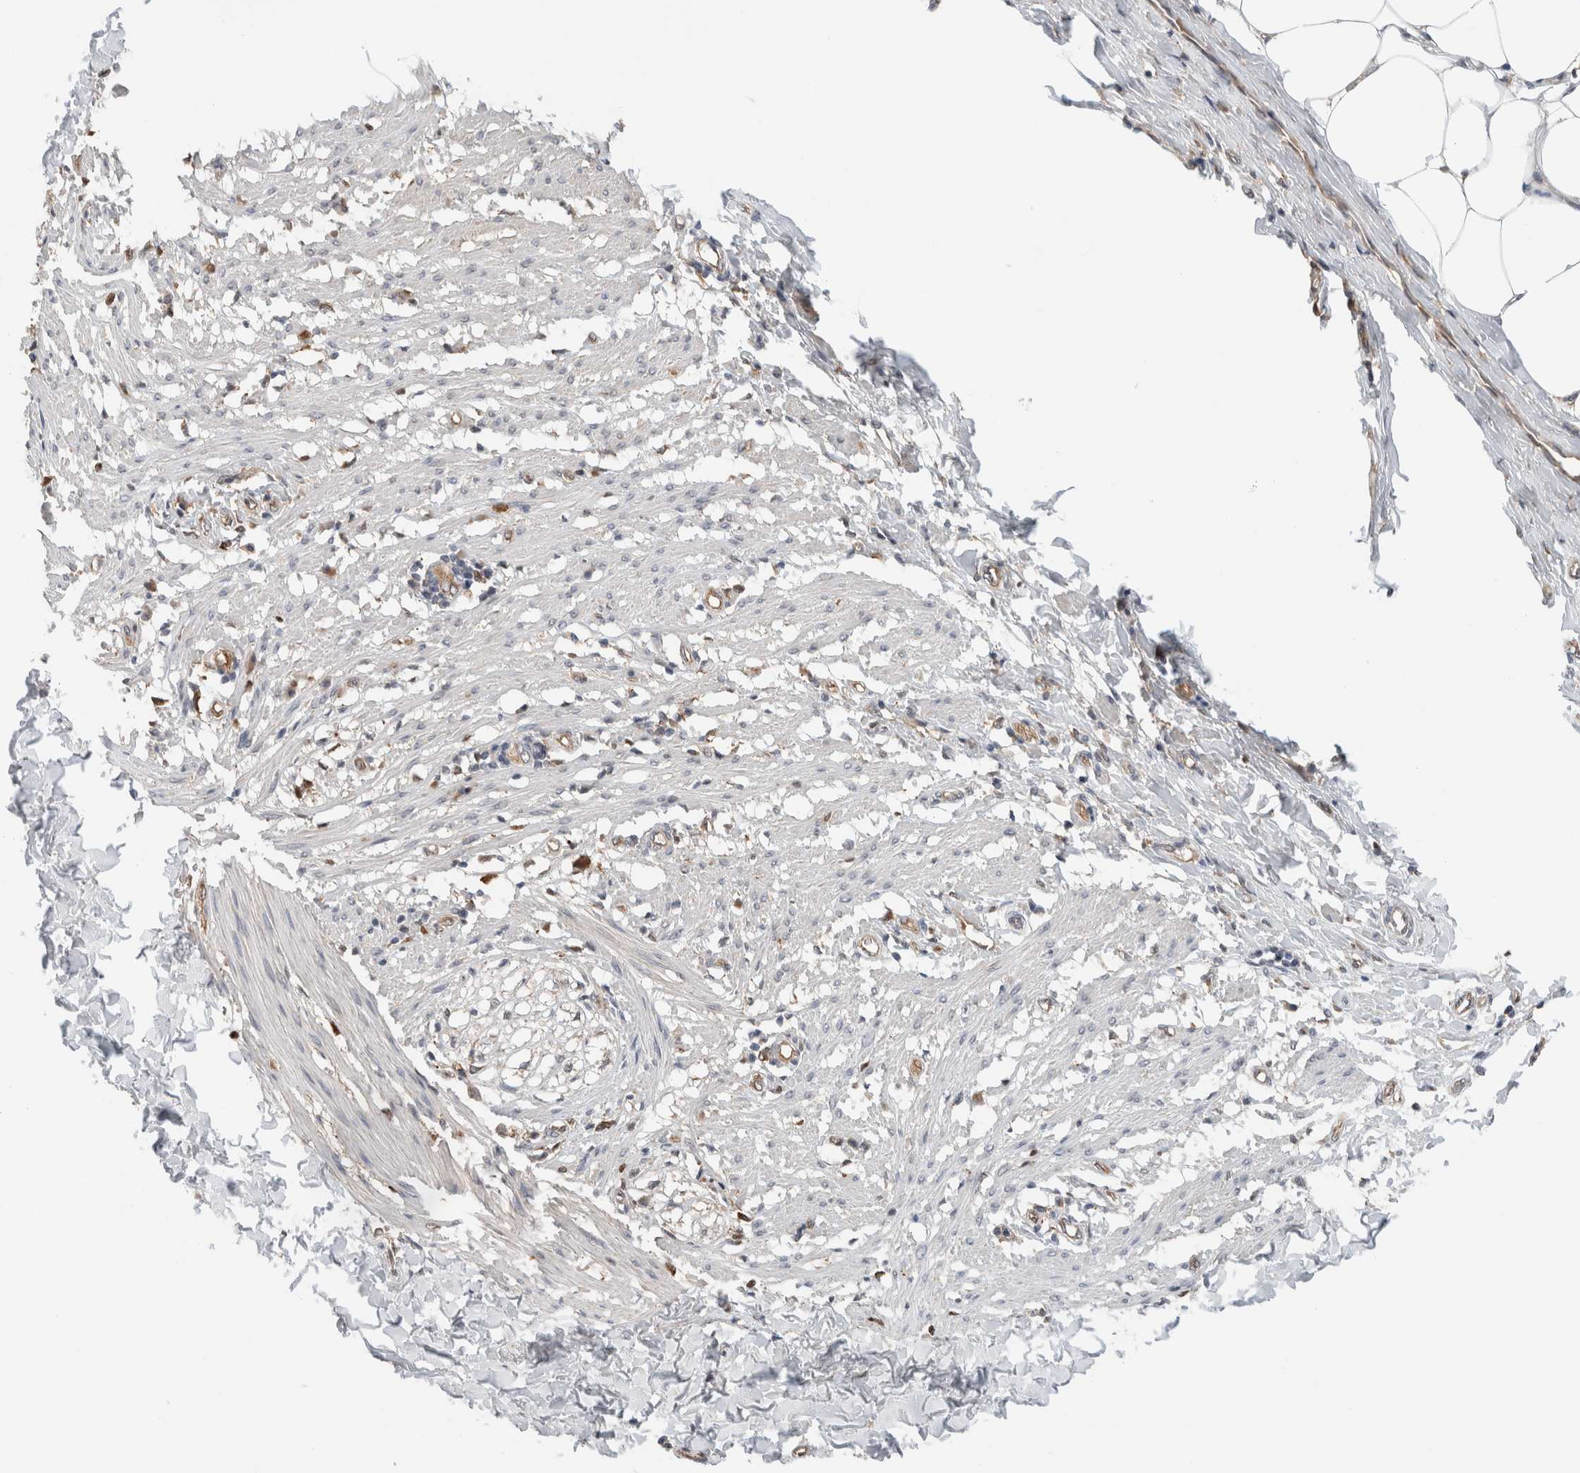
{"staining": {"intensity": "weak", "quantity": "25%-75%", "location": "cytoplasmic/membranous"}, "tissue": "smooth muscle", "cell_type": "Smooth muscle cells", "image_type": "normal", "snomed": [{"axis": "morphology", "description": "Normal tissue, NOS"}, {"axis": "morphology", "description": "Adenocarcinoma, NOS"}, {"axis": "topography", "description": "Smooth muscle"}, {"axis": "topography", "description": "Colon"}], "caption": "Normal smooth muscle was stained to show a protein in brown. There is low levels of weak cytoplasmic/membranous positivity in about 25%-75% of smooth muscle cells.", "gene": "XPNPEP1", "patient": {"sex": "male", "age": 14}}